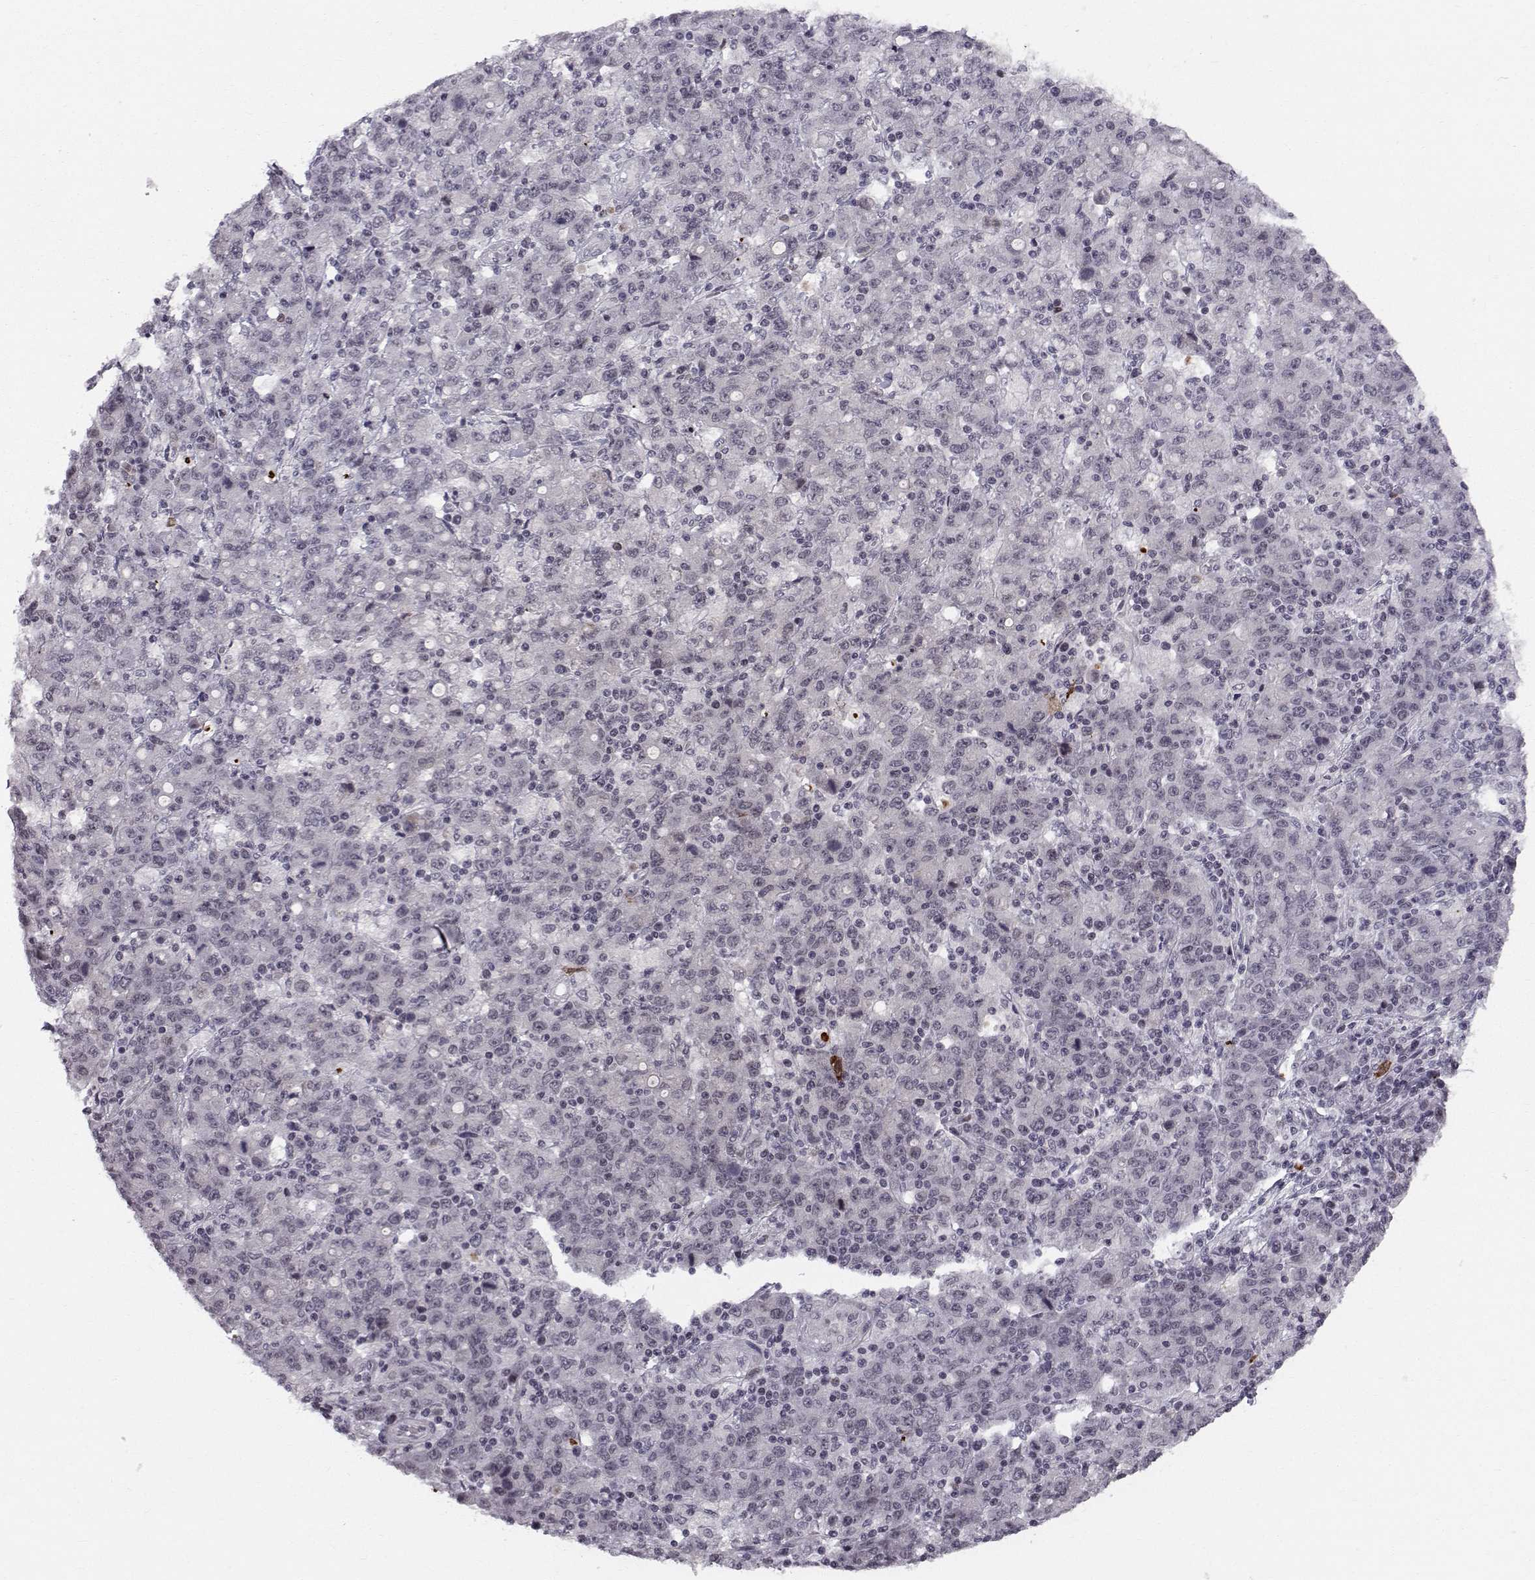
{"staining": {"intensity": "negative", "quantity": "none", "location": "none"}, "tissue": "stomach cancer", "cell_type": "Tumor cells", "image_type": "cancer", "snomed": [{"axis": "morphology", "description": "Adenocarcinoma, NOS"}, {"axis": "topography", "description": "Stomach, upper"}], "caption": "Tumor cells show no significant protein staining in stomach cancer (adenocarcinoma).", "gene": "MARCHF4", "patient": {"sex": "male", "age": 69}}